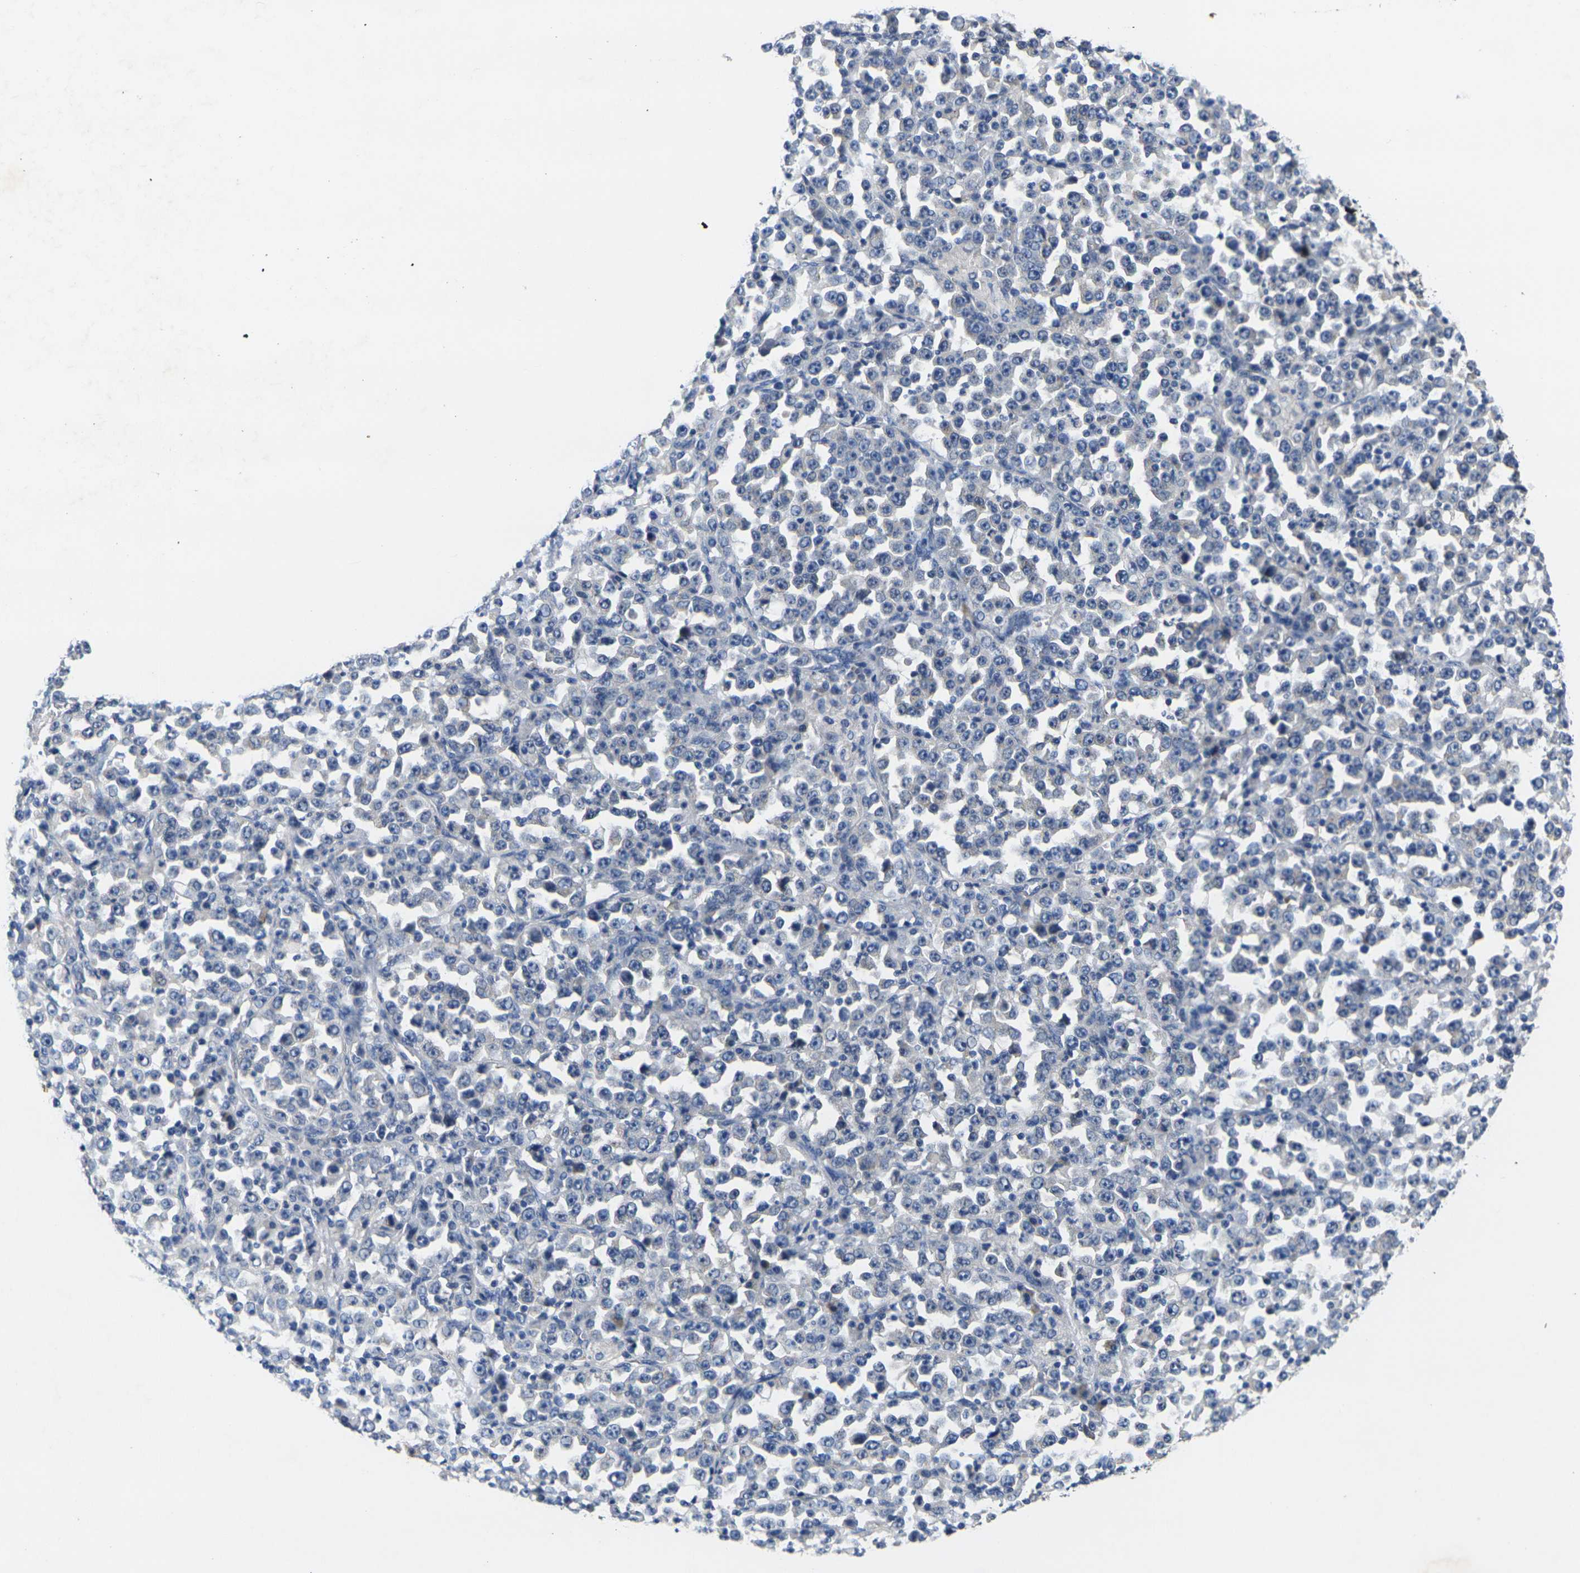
{"staining": {"intensity": "negative", "quantity": "none", "location": "none"}, "tissue": "stomach cancer", "cell_type": "Tumor cells", "image_type": "cancer", "snomed": [{"axis": "morphology", "description": "Normal tissue, NOS"}, {"axis": "morphology", "description": "Adenocarcinoma, NOS"}, {"axis": "topography", "description": "Stomach, upper"}, {"axis": "topography", "description": "Stomach"}], "caption": "High magnification brightfield microscopy of stomach cancer (adenocarcinoma) stained with DAB (brown) and counterstained with hematoxylin (blue): tumor cells show no significant positivity.", "gene": "NOCT", "patient": {"sex": "male", "age": 59}}